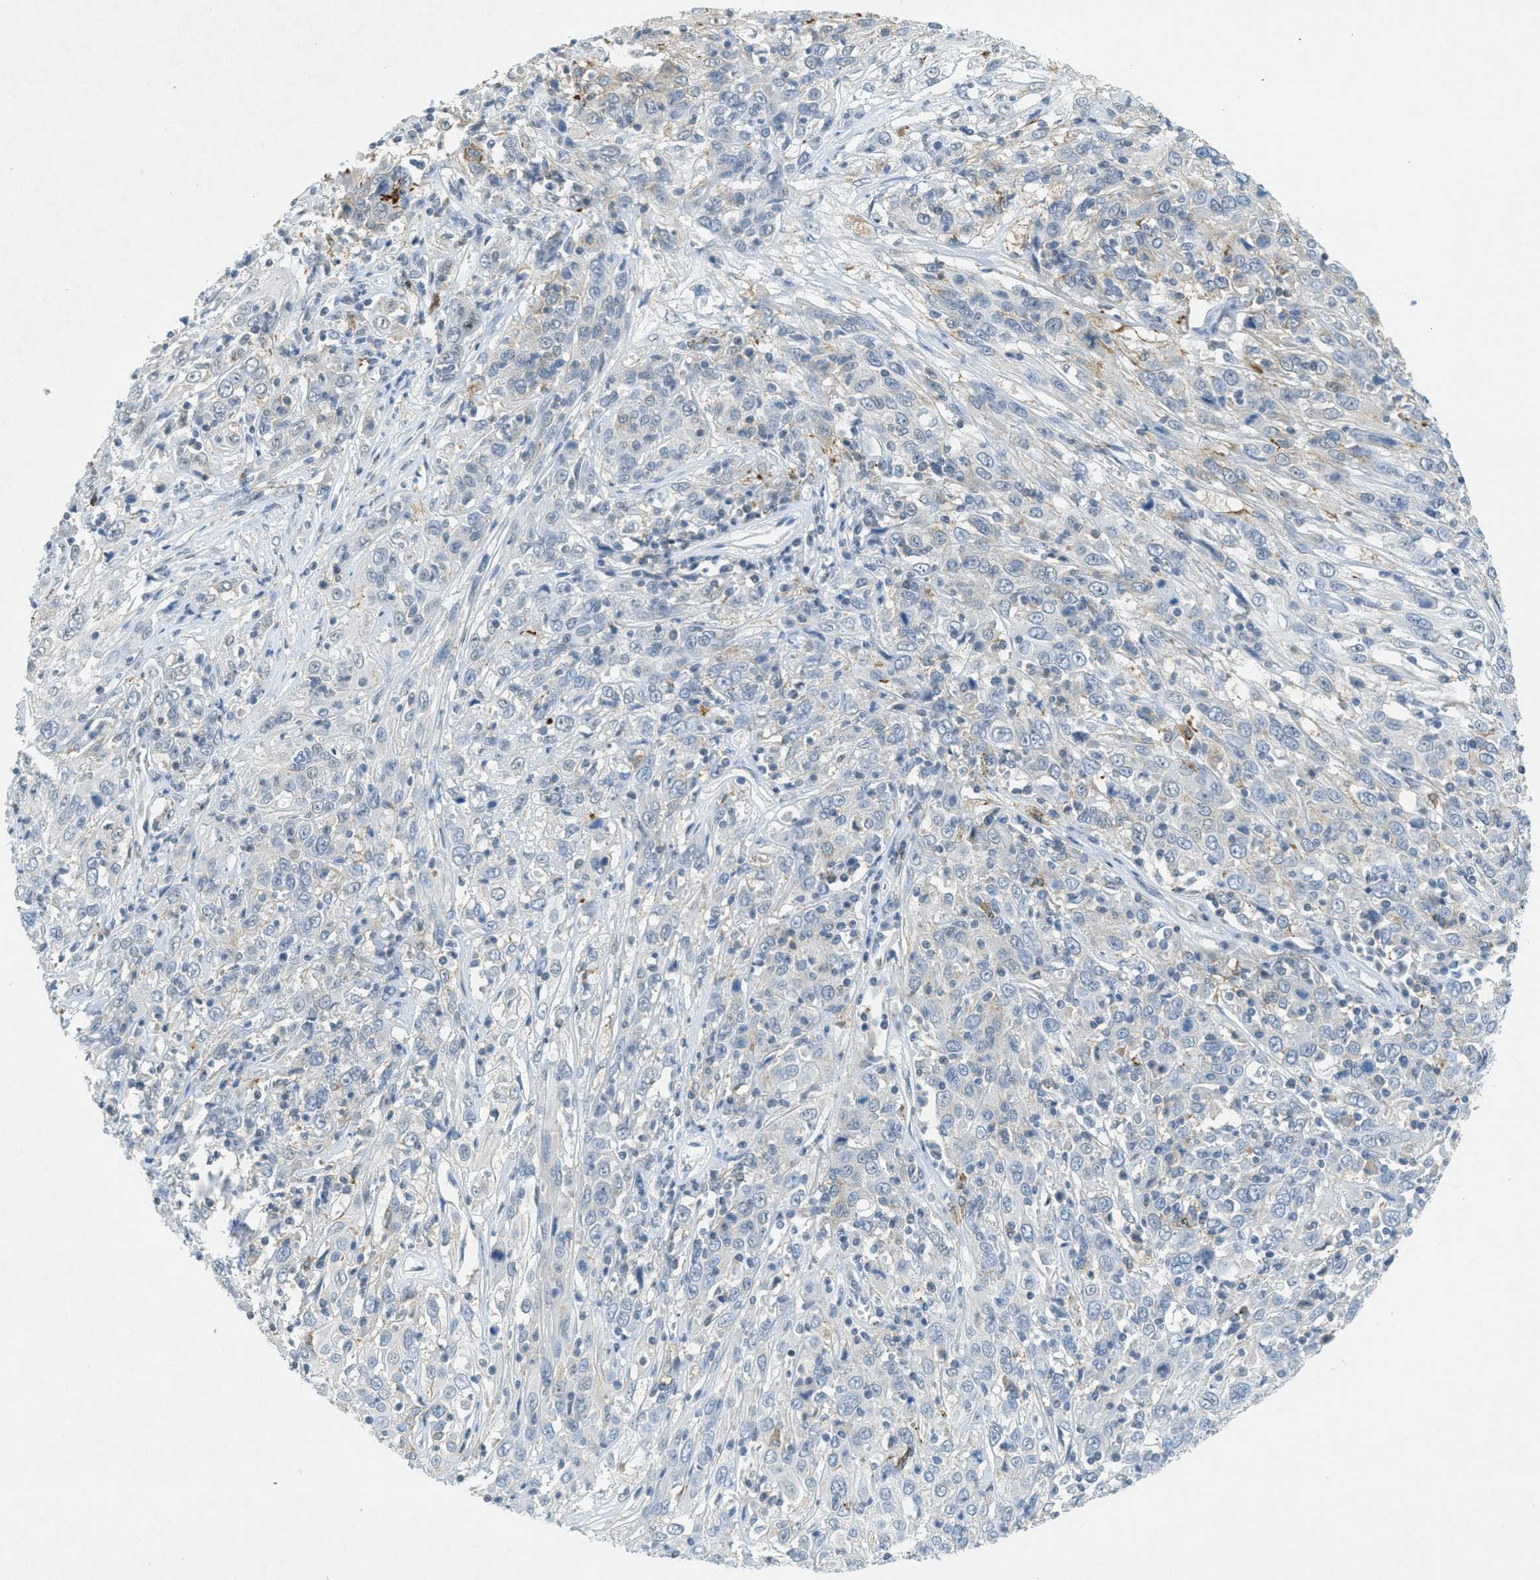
{"staining": {"intensity": "moderate", "quantity": "<25%", "location": "cytoplasmic/membranous"}, "tissue": "cervical cancer", "cell_type": "Tumor cells", "image_type": "cancer", "snomed": [{"axis": "morphology", "description": "Squamous cell carcinoma, NOS"}, {"axis": "topography", "description": "Cervix"}], "caption": "Moderate cytoplasmic/membranous positivity is appreciated in approximately <25% of tumor cells in squamous cell carcinoma (cervical).", "gene": "FYN", "patient": {"sex": "female", "age": 46}}